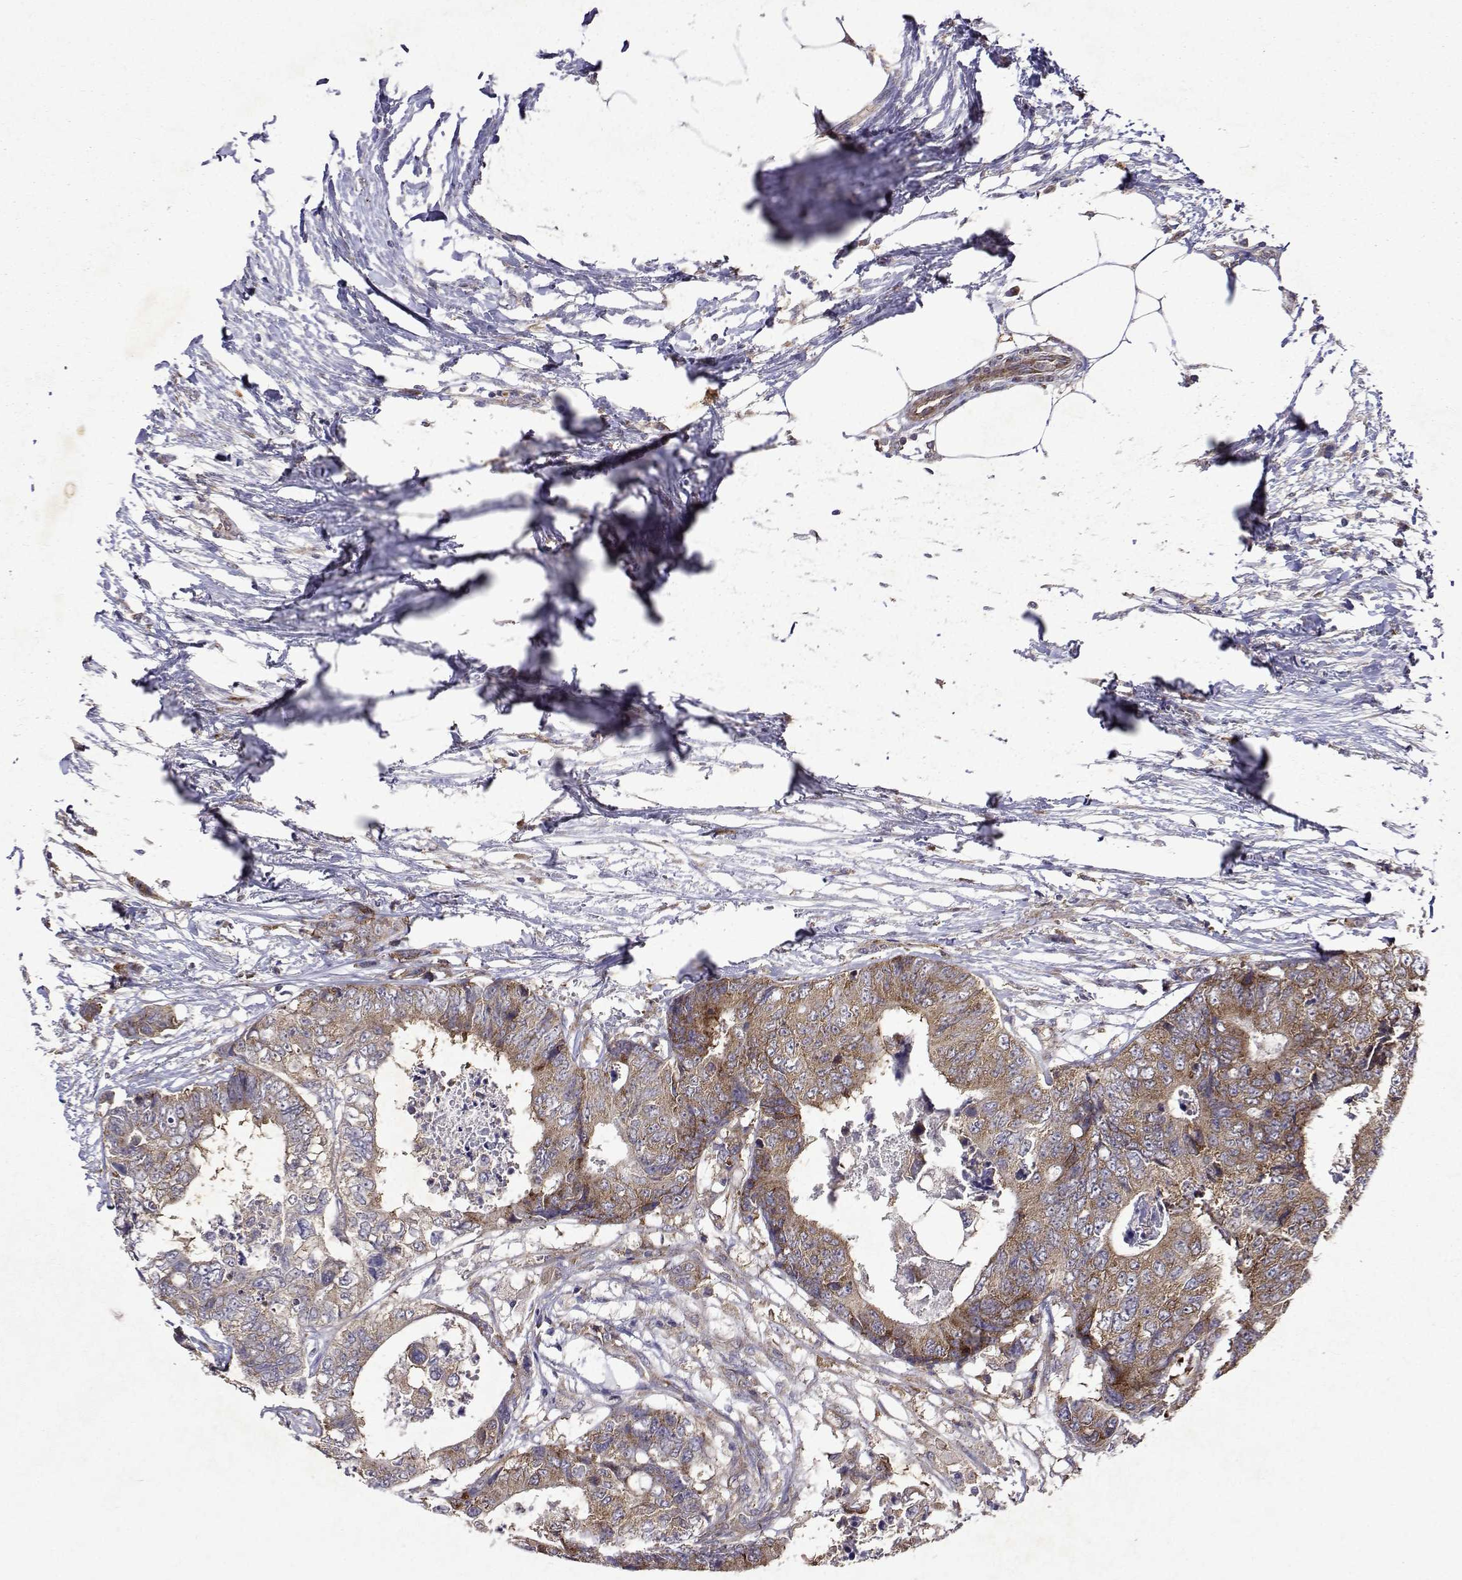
{"staining": {"intensity": "moderate", "quantity": ">75%", "location": "cytoplasmic/membranous"}, "tissue": "colorectal cancer", "cell_type": "Tumor cells", "image_type": "cancer", "snomed": [{"axis": "morphology", "description": "Adenocarcinoma, NOS"}, {"axis": "topography", "description": "Colon"}], "caption": "This is an image of immunohistochemistry (IHC) staining of colorectal adenocarcinoma, which shows moderate staining in the cytoplasmic/membranous of tumor cells.", "gene": "TARBP2", "patient": {"sex": "female", "age": 48}}